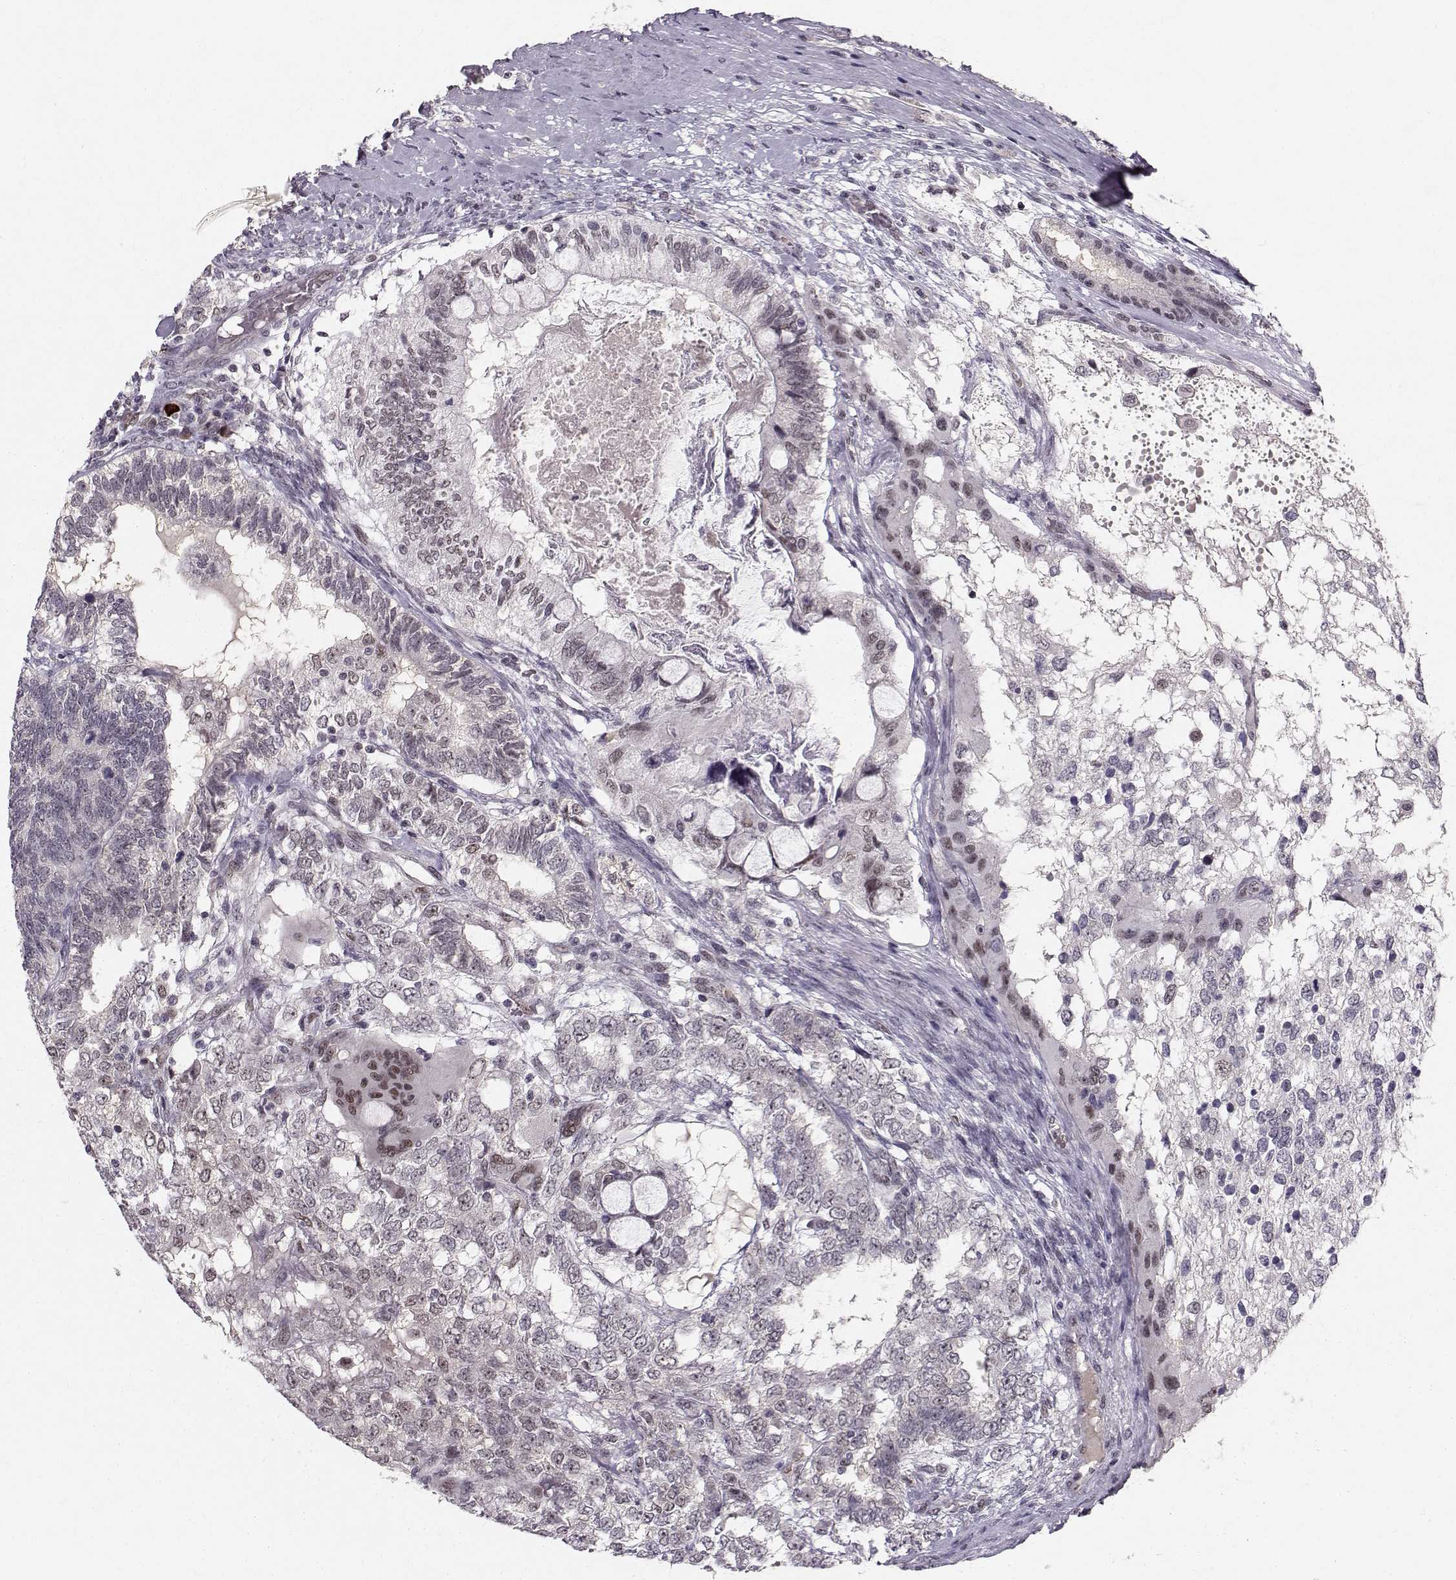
{"staining": {"intensity": "negative", "quantity": "none", "location": "none"}, "tissue": "testis cancer", "cell_type": "Tumor cells", "image_type": "cancer", "snomed": [{"axis": "morphology", "description": "Seminoma, NOS"}, {"axis": "morphology", "description": "Carcinoma, Embryonal, NOS"}, {"axis": "topography", "description": "Testis"}], "caption": "This histopathology image is of testis cancer (embryonal carcinoma) stained with immunohistochemistry to label a protein in brown with the nuclei are counter-stained blue. There is no expression in tumor cells. The staining was performed using DAB (3,3'-diaminobenzidine) to visualize the protein expression in brown, while the nuclei were stained in blue with hematoxylin (Magnification: 20x).", "gene": "RPP38", "patient": {"sex": "male", "age": 41}}